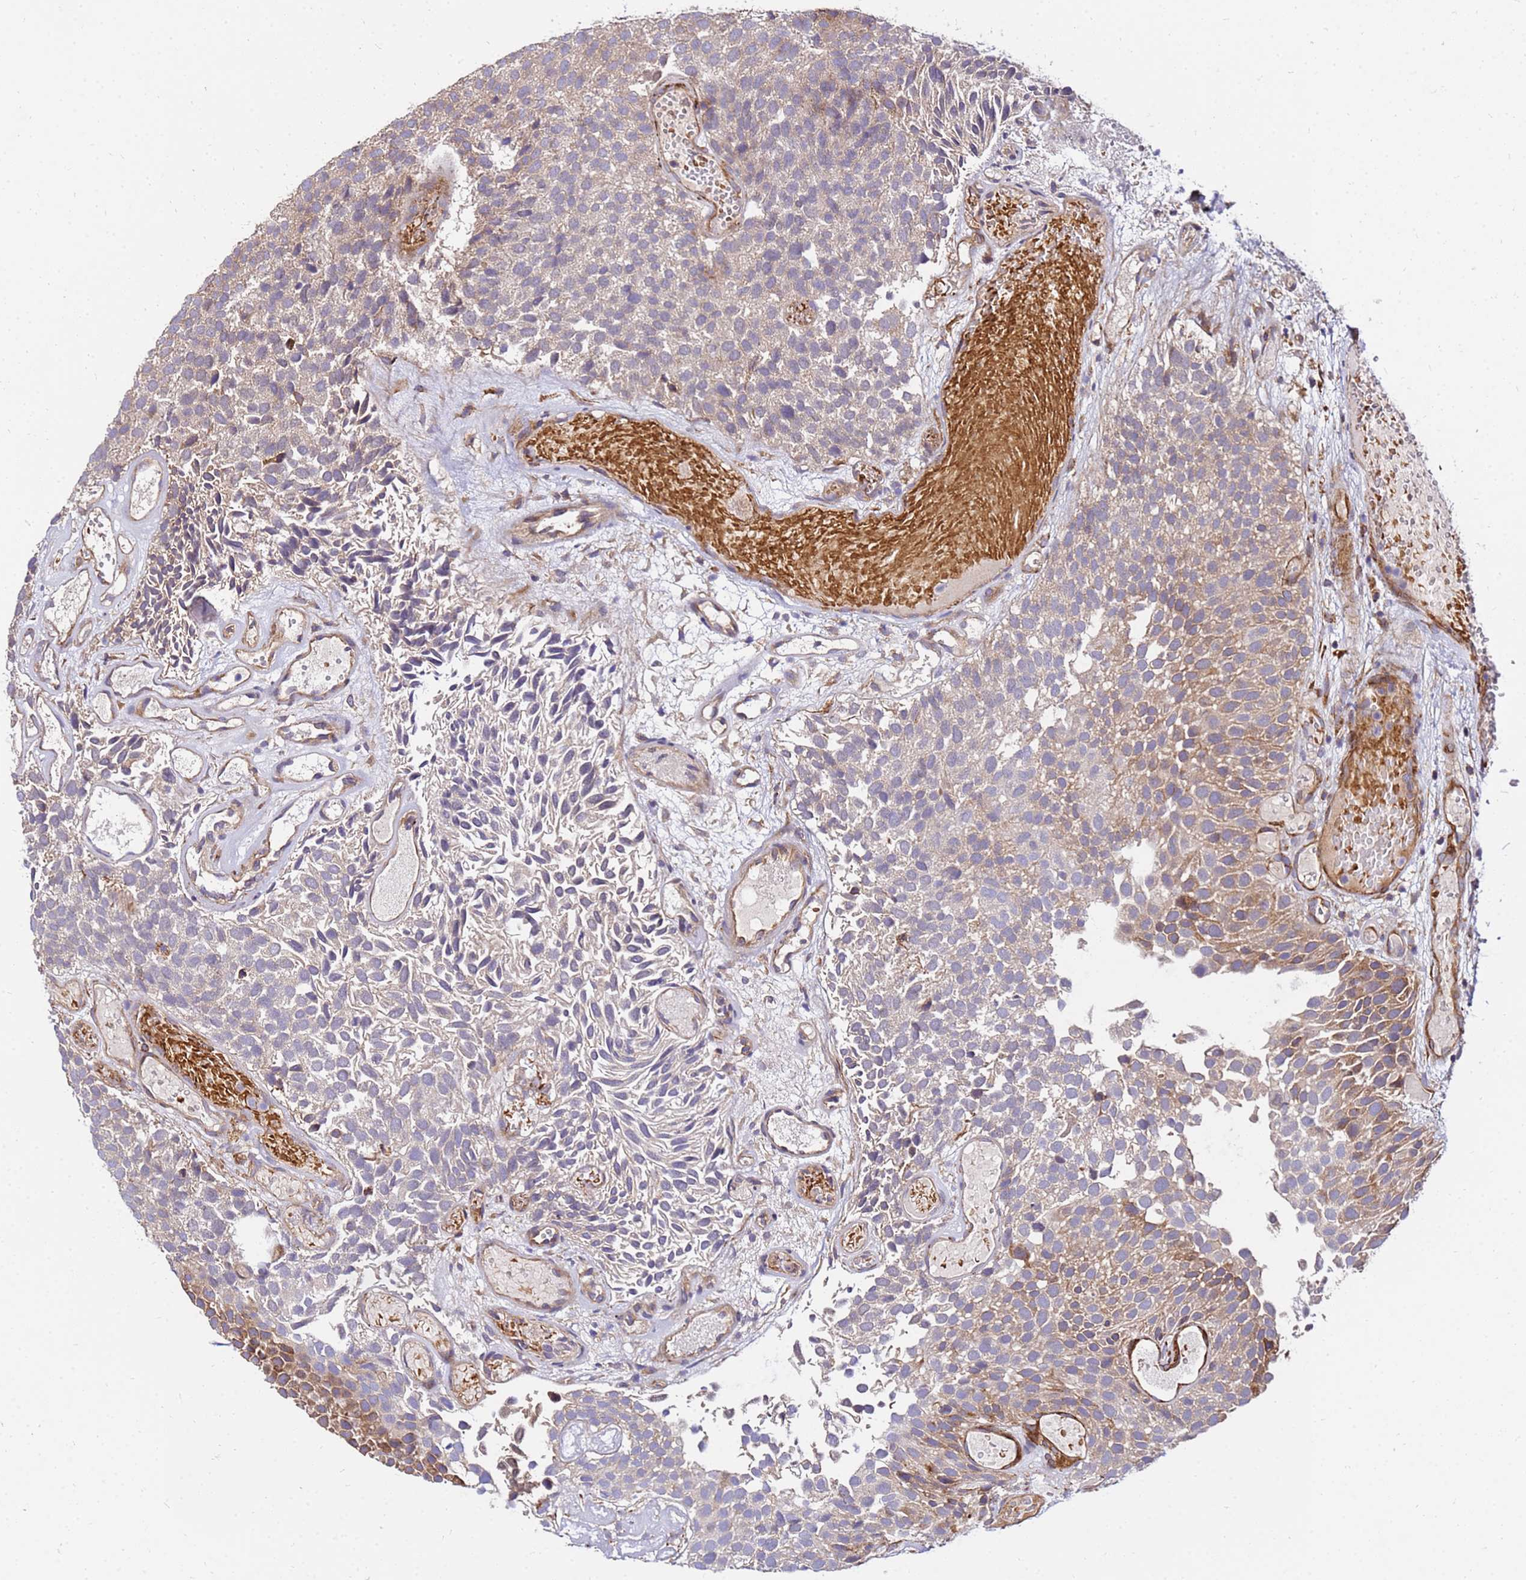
{"staining": {"intensity": "moderate", "quantity": "25%-75%", "location": "cytoplasmic/membranous"}, "tissue": "urothelial cancer", "cell_type": "Tumor cells", "image_type": "cancer", "snomed": [{"axis": "morphology", "description": "Urothelial carcinoma, Low grade"}, {"axis": "topography", "description": "Urinary bladder"}], "caption": "Human low-grade urothelial carcinoma stained with a protein marker reveals moderate staining in tumor cells.", "gene": "WWC2", "patient": {"sex": "male", "age": 89}}